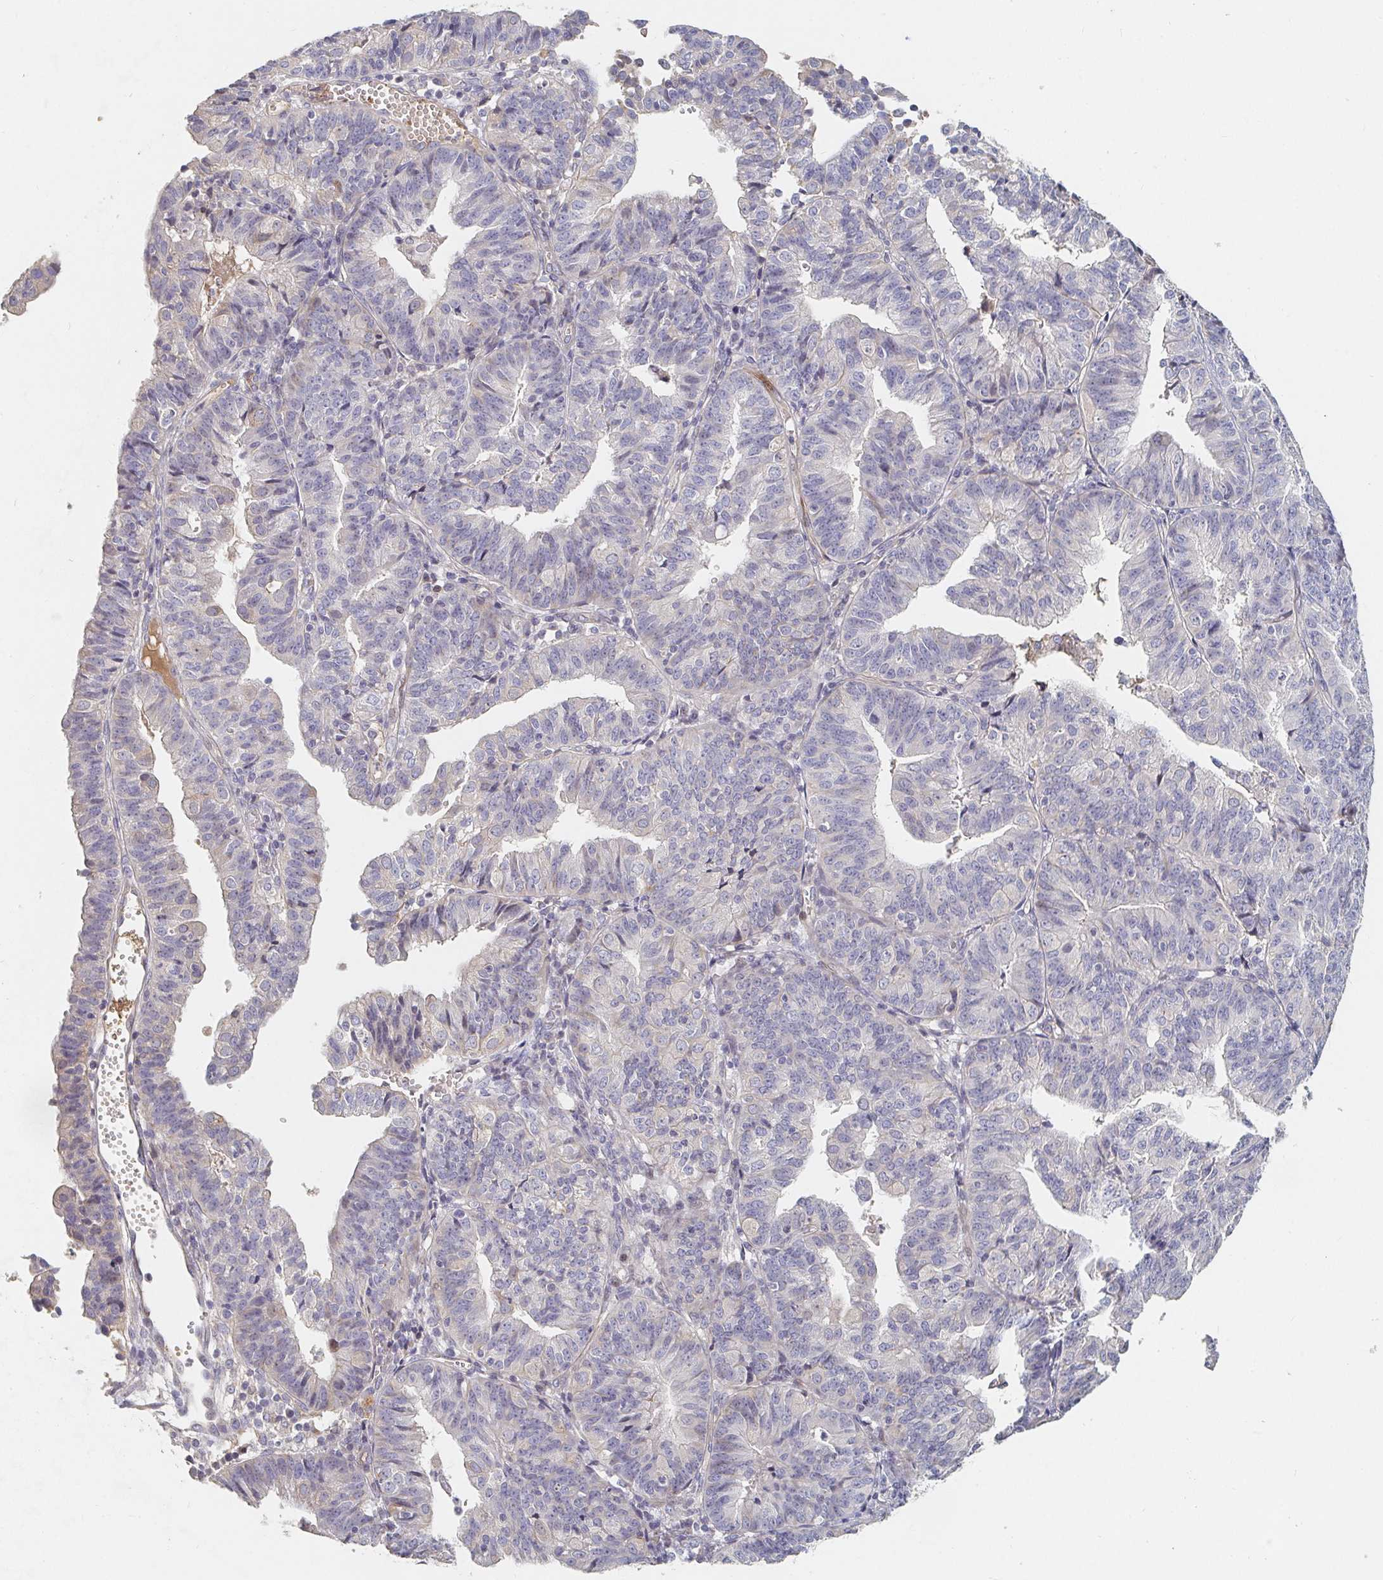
{"staining": {"intensity": "negative", "quantity": "none", "location": "none"}, "tissue": "endometrial cancer", "cell_type": "Tumor cells", "image_type": "cancer", "snomed": [{"axis": "morphology", "description": "Adenocarcinoma, NOS"}, {"axis": "topography", "description": "Endometrium"}], "caption": "Immunohistochemical staining of human endometrial cancer displays no significant positivity in tumor cells.", "gene": "NME9", "patient": {"sex": "female", "age": 56}}